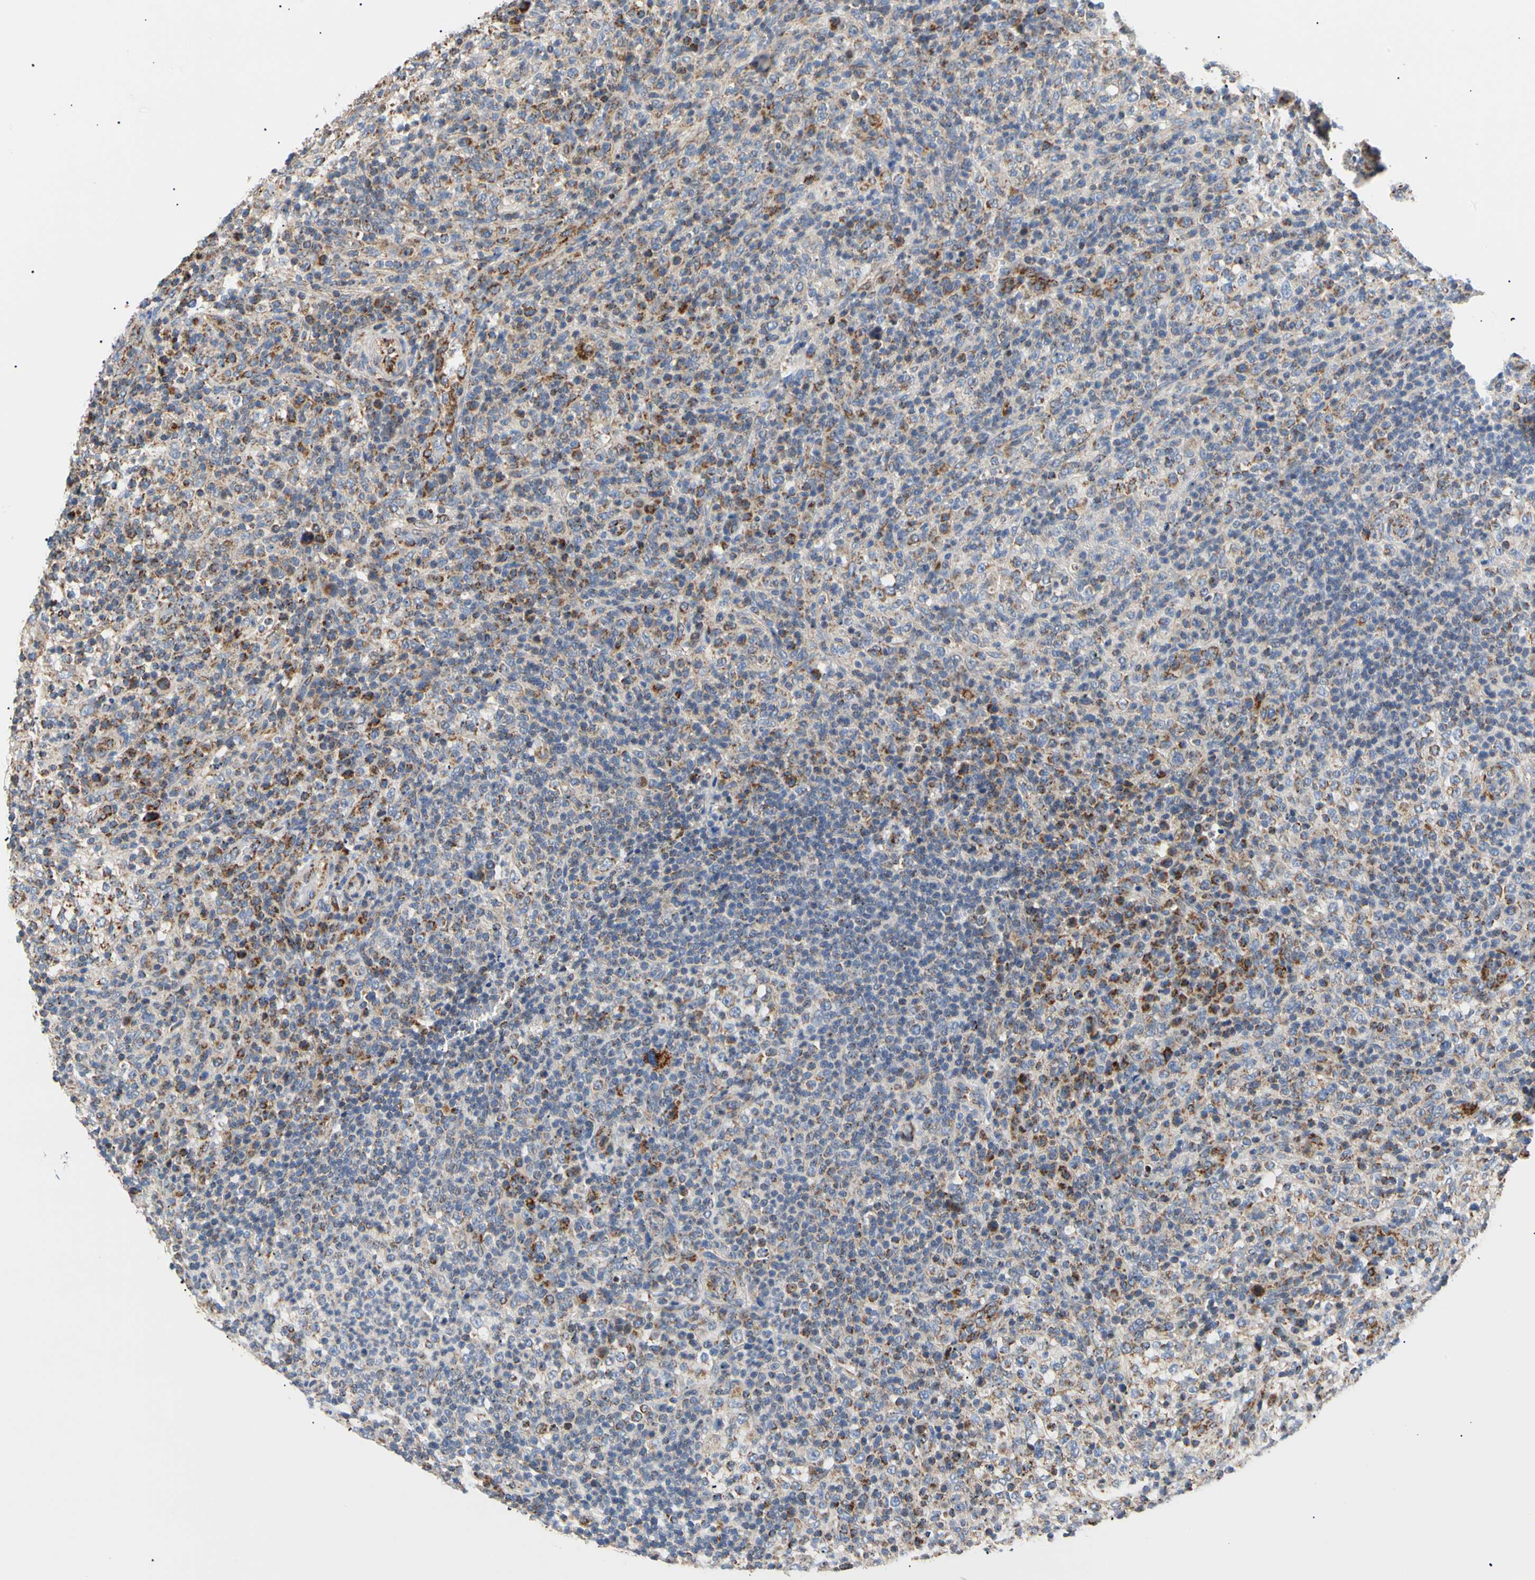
{"staining": {"intensity": "strong", "quantity": "<25%", "location": "cytoplasmic/membranous"}, "tissue": "lymphoma", "cell_type": "Tumor cells", "image_type": "cancer", "snomed": [{"axis": "morphology", "description": "Malignant lymphoma, non-Hodgkin's type, High grade"}, {"axis": "topography", "description": "Lymph node"}], "caption": "IHC staining of lymphoma, which demonstrates medium levels of strong cytoplasmic/membranous expression in about <25% of tumor cells indicating strong cytoplasmic/membranous protein expression. The staining was performed using DAB (3,3'-diaminobenzidine) (brown) for protein detection and nuclei were counterstained in hematoxylin (blue).", "gene": "ACAT1", "patient": {"sex": "female", "age": 76}}